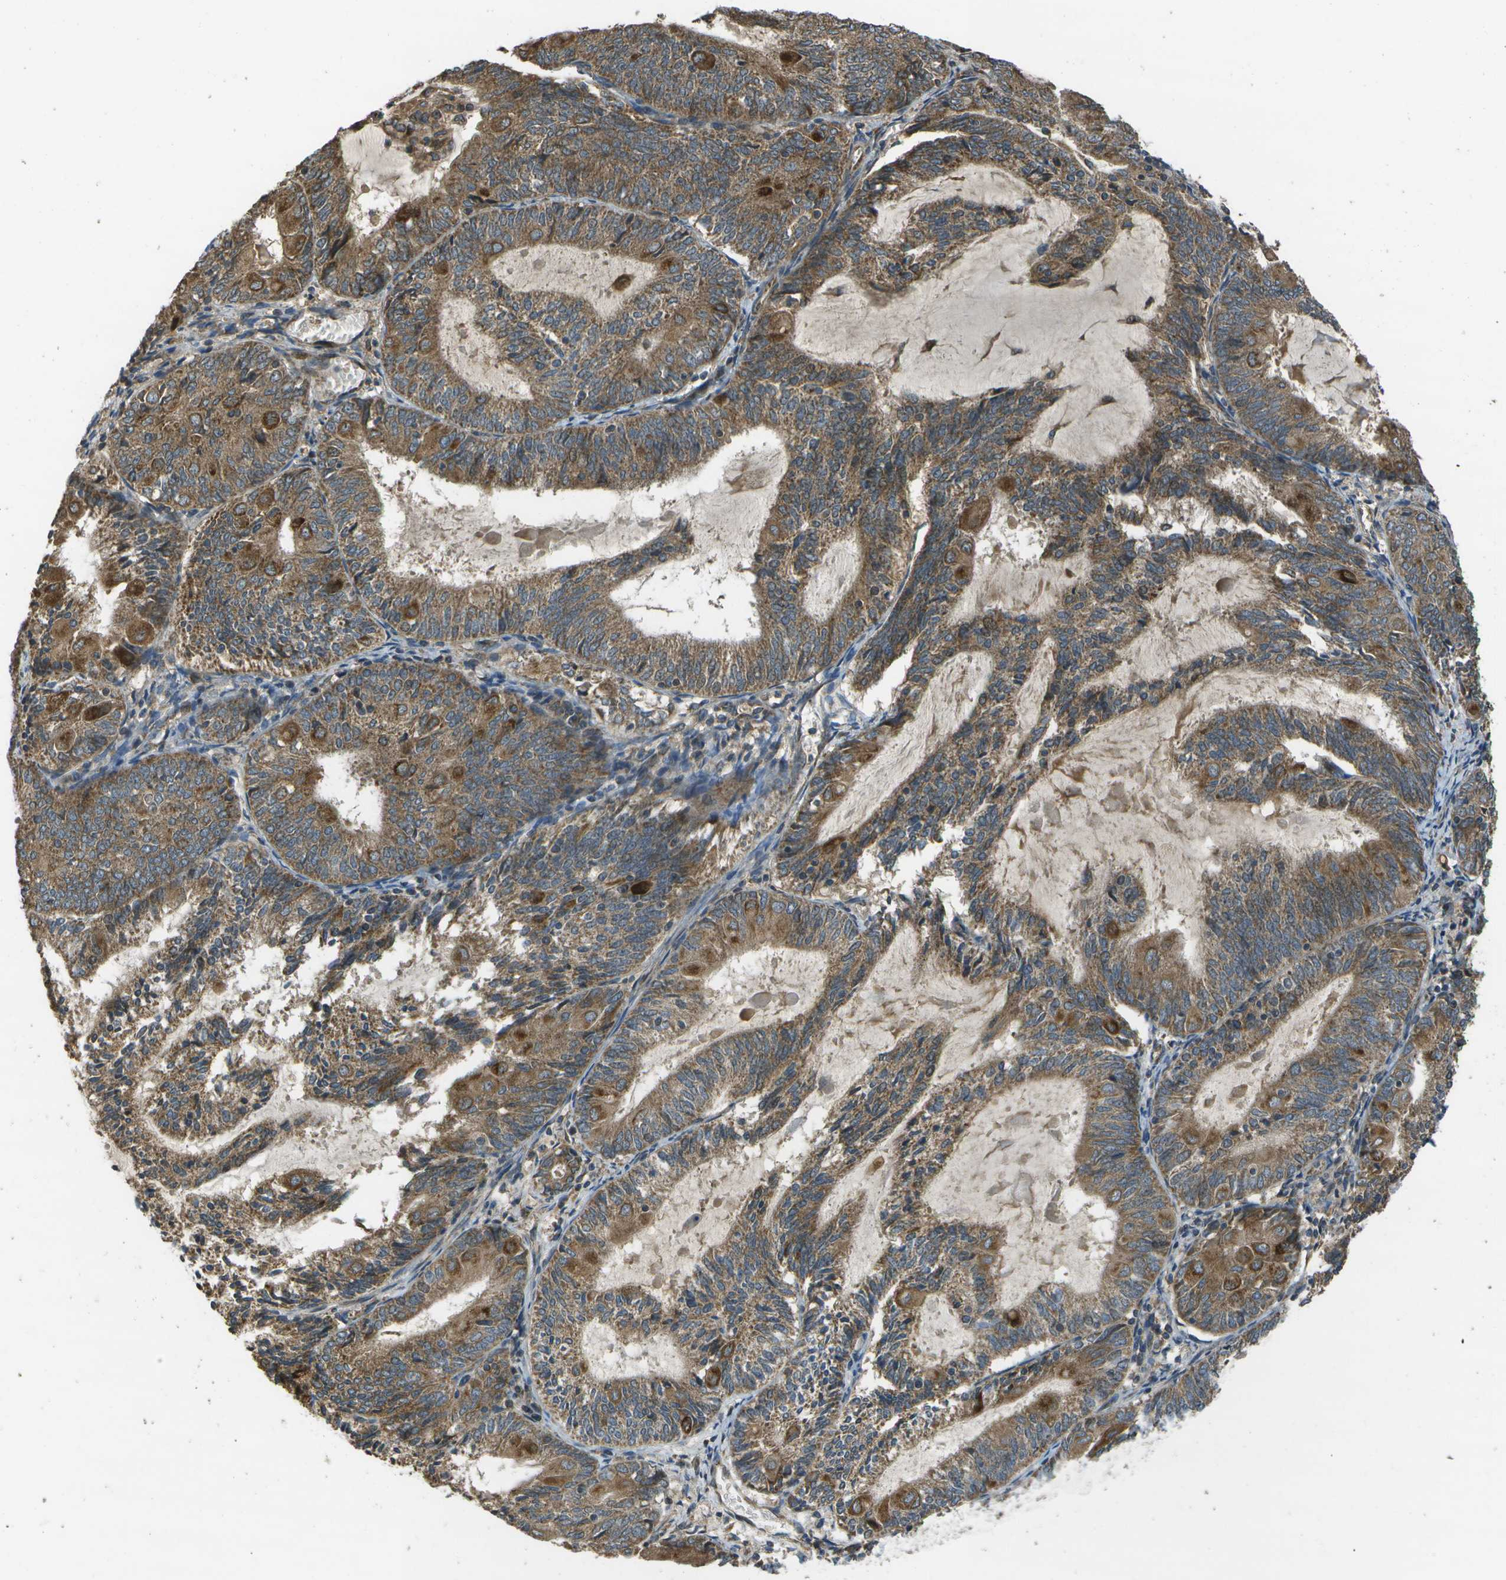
{"staining": {"intensity": "moderate", "quantity": ">75%", "location": "cytoplasmic/membranous"}, "tissue": "endometrial cancer", "cell_type": "Tumor cells", "image_type": "cancer", "snomed": [{"axis": "morphology", "description": "Adenocarcinoma, NOS"}, {"axis": "topography", "description": "Endometrium"}], "caption": "IHC (DAB) staining of human adenocarcinoma (endometrial) exhibits moderate cytoplasmic/membranous protein positivity in about >75% of tumor cells.", "gene": "HFE", "patient": {"sex": "female", "age": 81}}